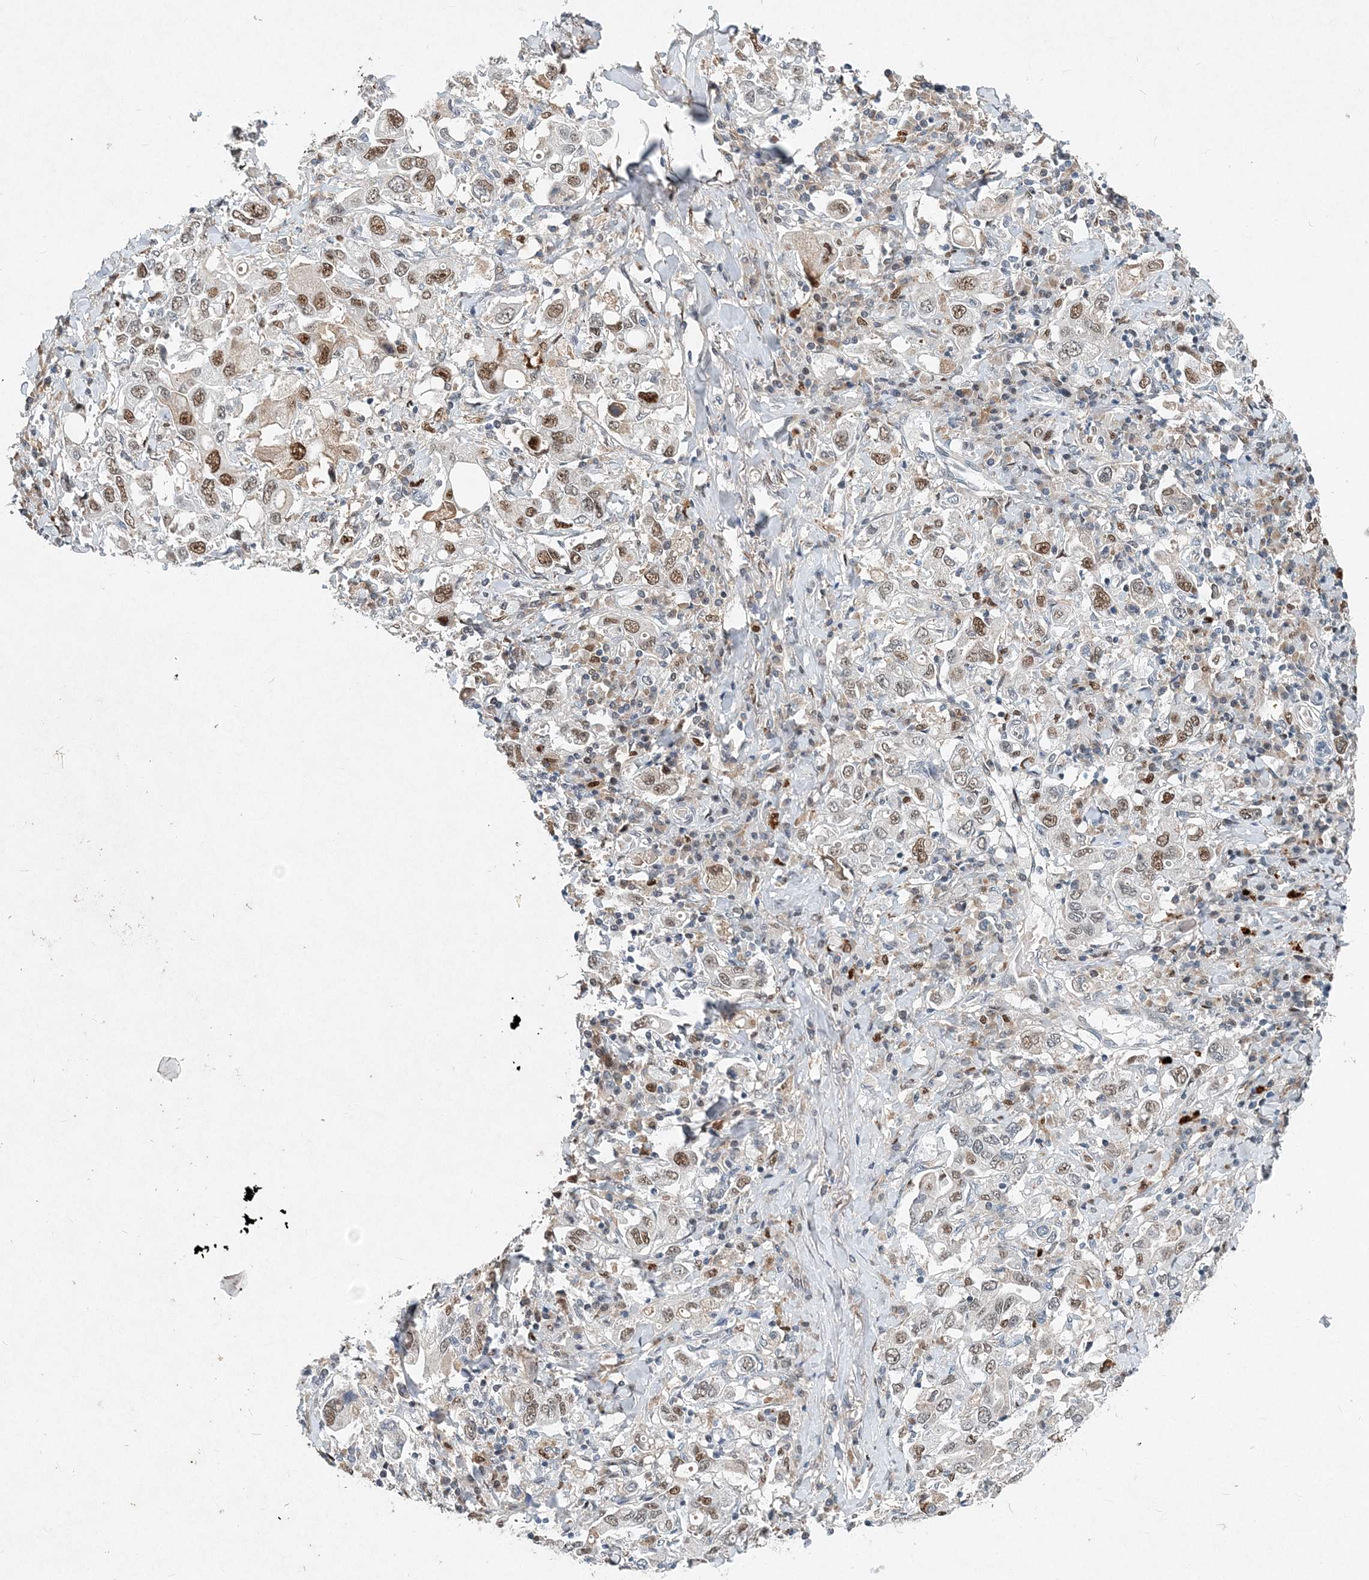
{"staining": {"intensity": "moderate", "quantity": "25%-75%", "location": "nuclear"}, "tissue": "stomach cancer", "cell_type": "Tumor cells", "image_type": "cancer", "snomed": [{"axis": "morphology", "description": "Adenocarcinoma, NOS"}, {"axis": "topography", "description": "Stomach, upper"}], "caption": "Protein staining of stomach cancer tissue displays moderate nuclear expression in approximately 25%-75% of tumor cells. (brown staining indicates protein expression, while blue staining denotes nuclei).", "gene": "KPNA4", "patient": {"sex": "male", "age": 62}}